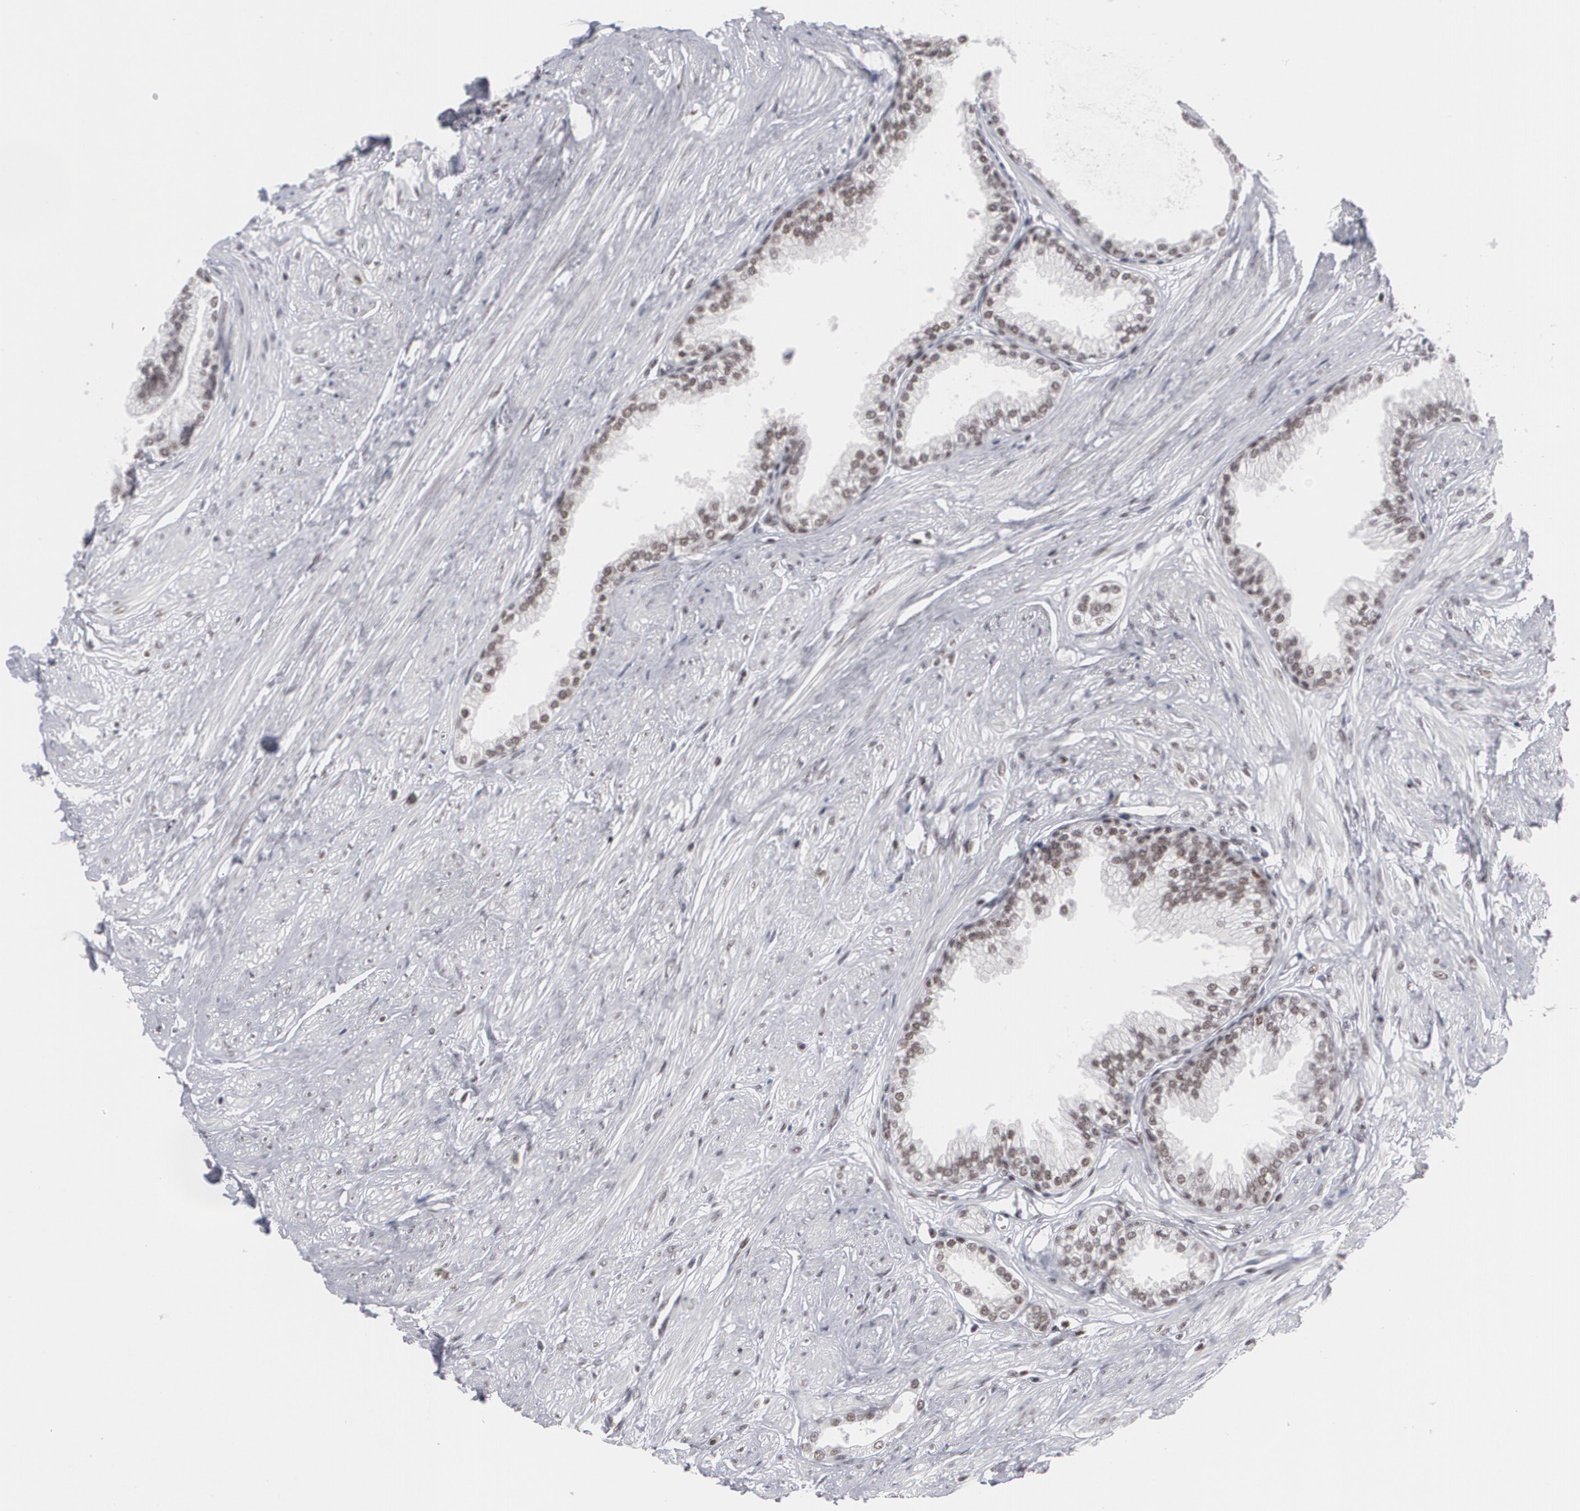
{"staining": {"intensity": "moderate", "quantity": ">75%", "location": "nuclear"}, "tissue": "prostate", "cell_type": "Glandular cells", "image_type": "normal", "snomed": [{"axis": "morphology", "description": "Normal tissue, NOS"}, {"axis": "topography", "description": "Prostate"}], "caption": "Immunohistochemical staining of unremarkable prostate shows moderate nuclear protein expression in approximately >75% of glandular cells.", "gene": "MCL1", "patient": {"sex": "male", "age": 64}}